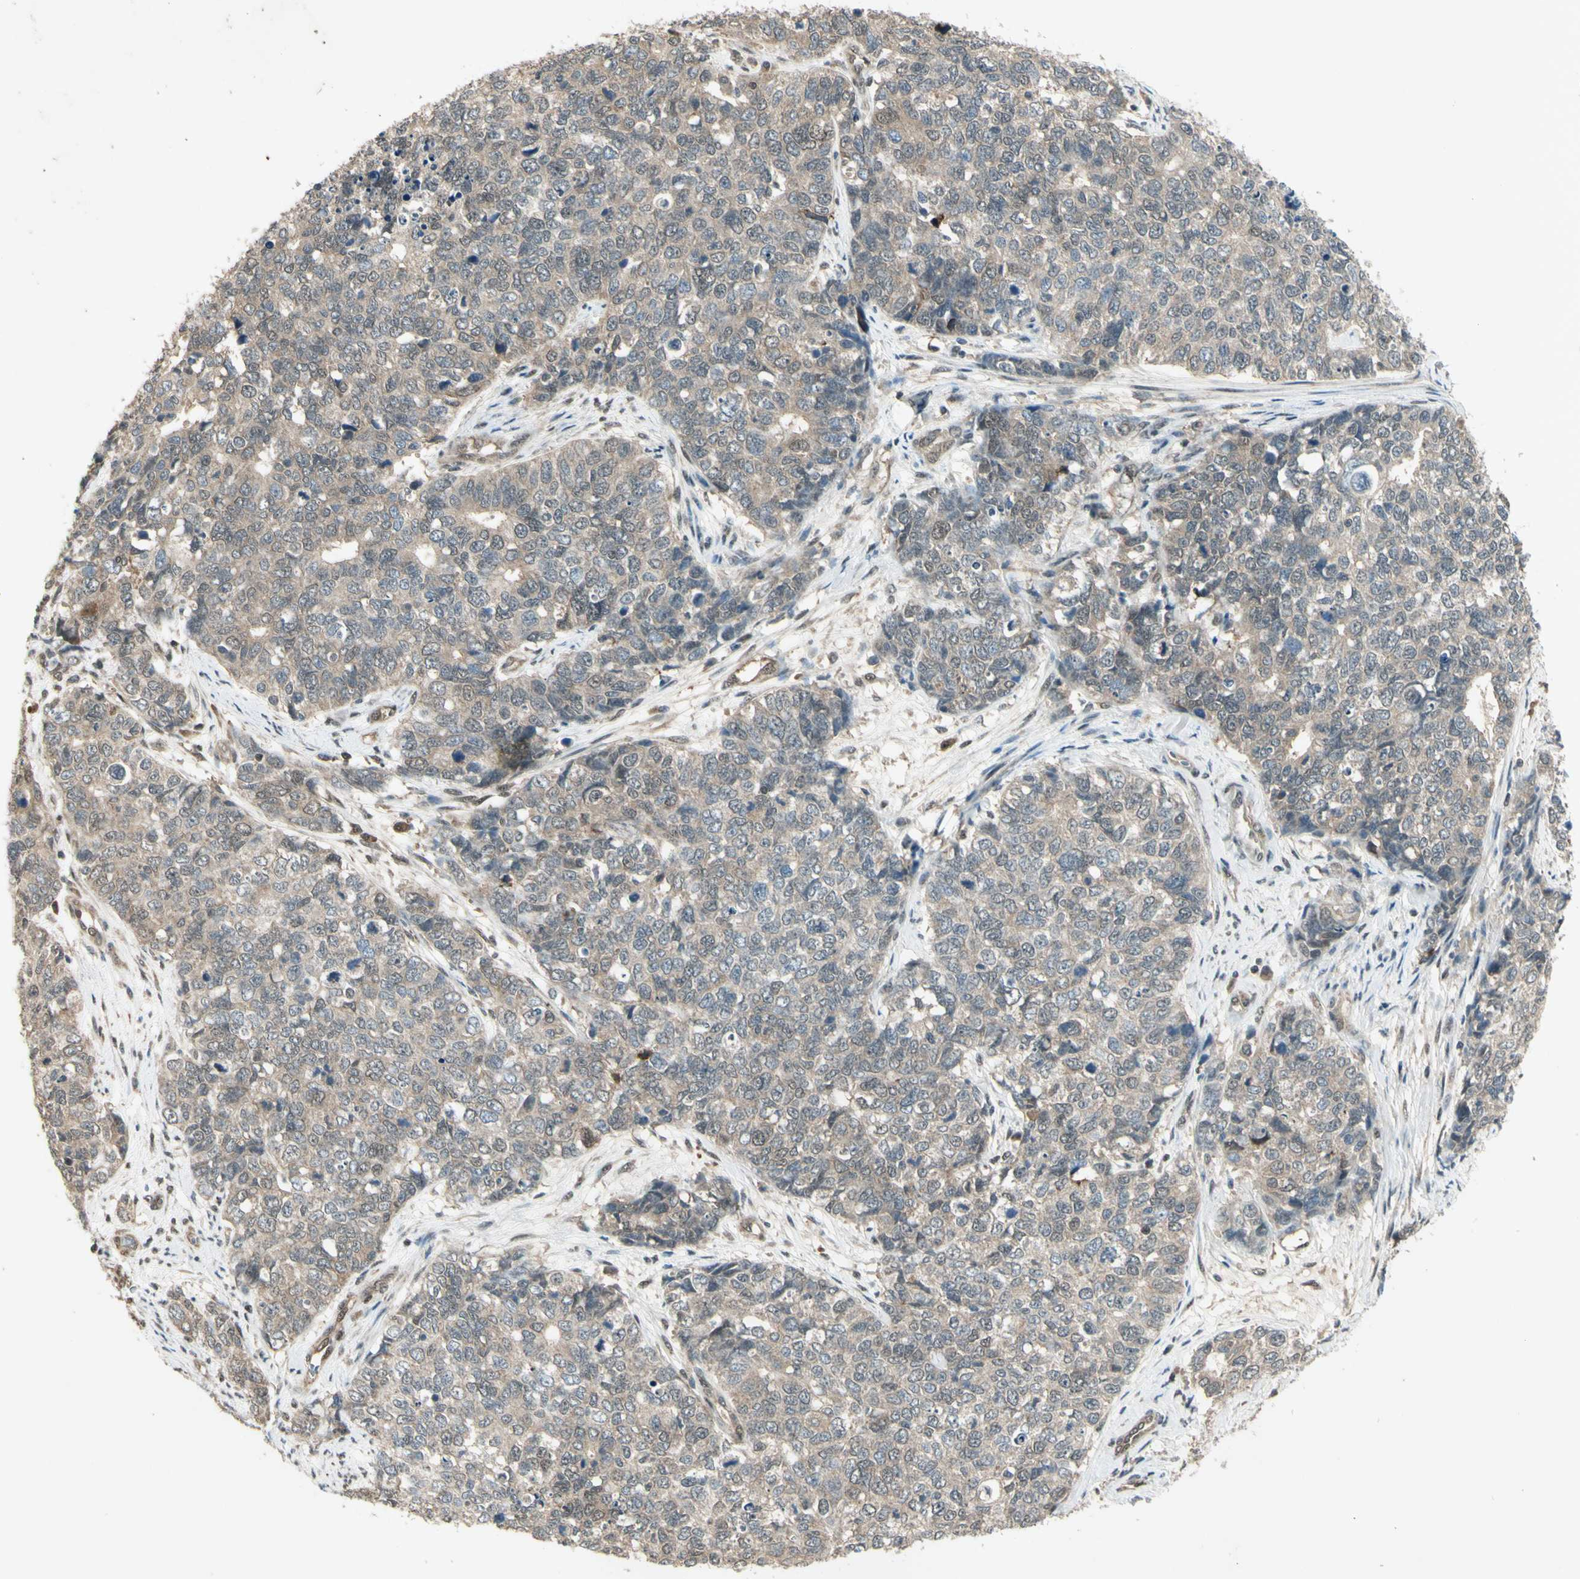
{"staining": {"intensity": "weak", "quantity": ">75%", "location": "cytoplasmic/membranous"}, "tissue": "cervical cancer", "cell_type": "Tumor cells", "image_type": "cancer", "snomed": [{"axis": "morphology", "description": "Squamous cell carcinoma, NOS"}, {"axis": "topography", "description": "Cervix"}], "caption": "There is low levels of weak cytoplasmic/membranous expression in tumor cells of cervical squamous cell carcinoma, as demonstrated by immunohistochemical staining (brown color).", "gene": "PSMD5", "patient": {"sex": "female", "age": 63}}